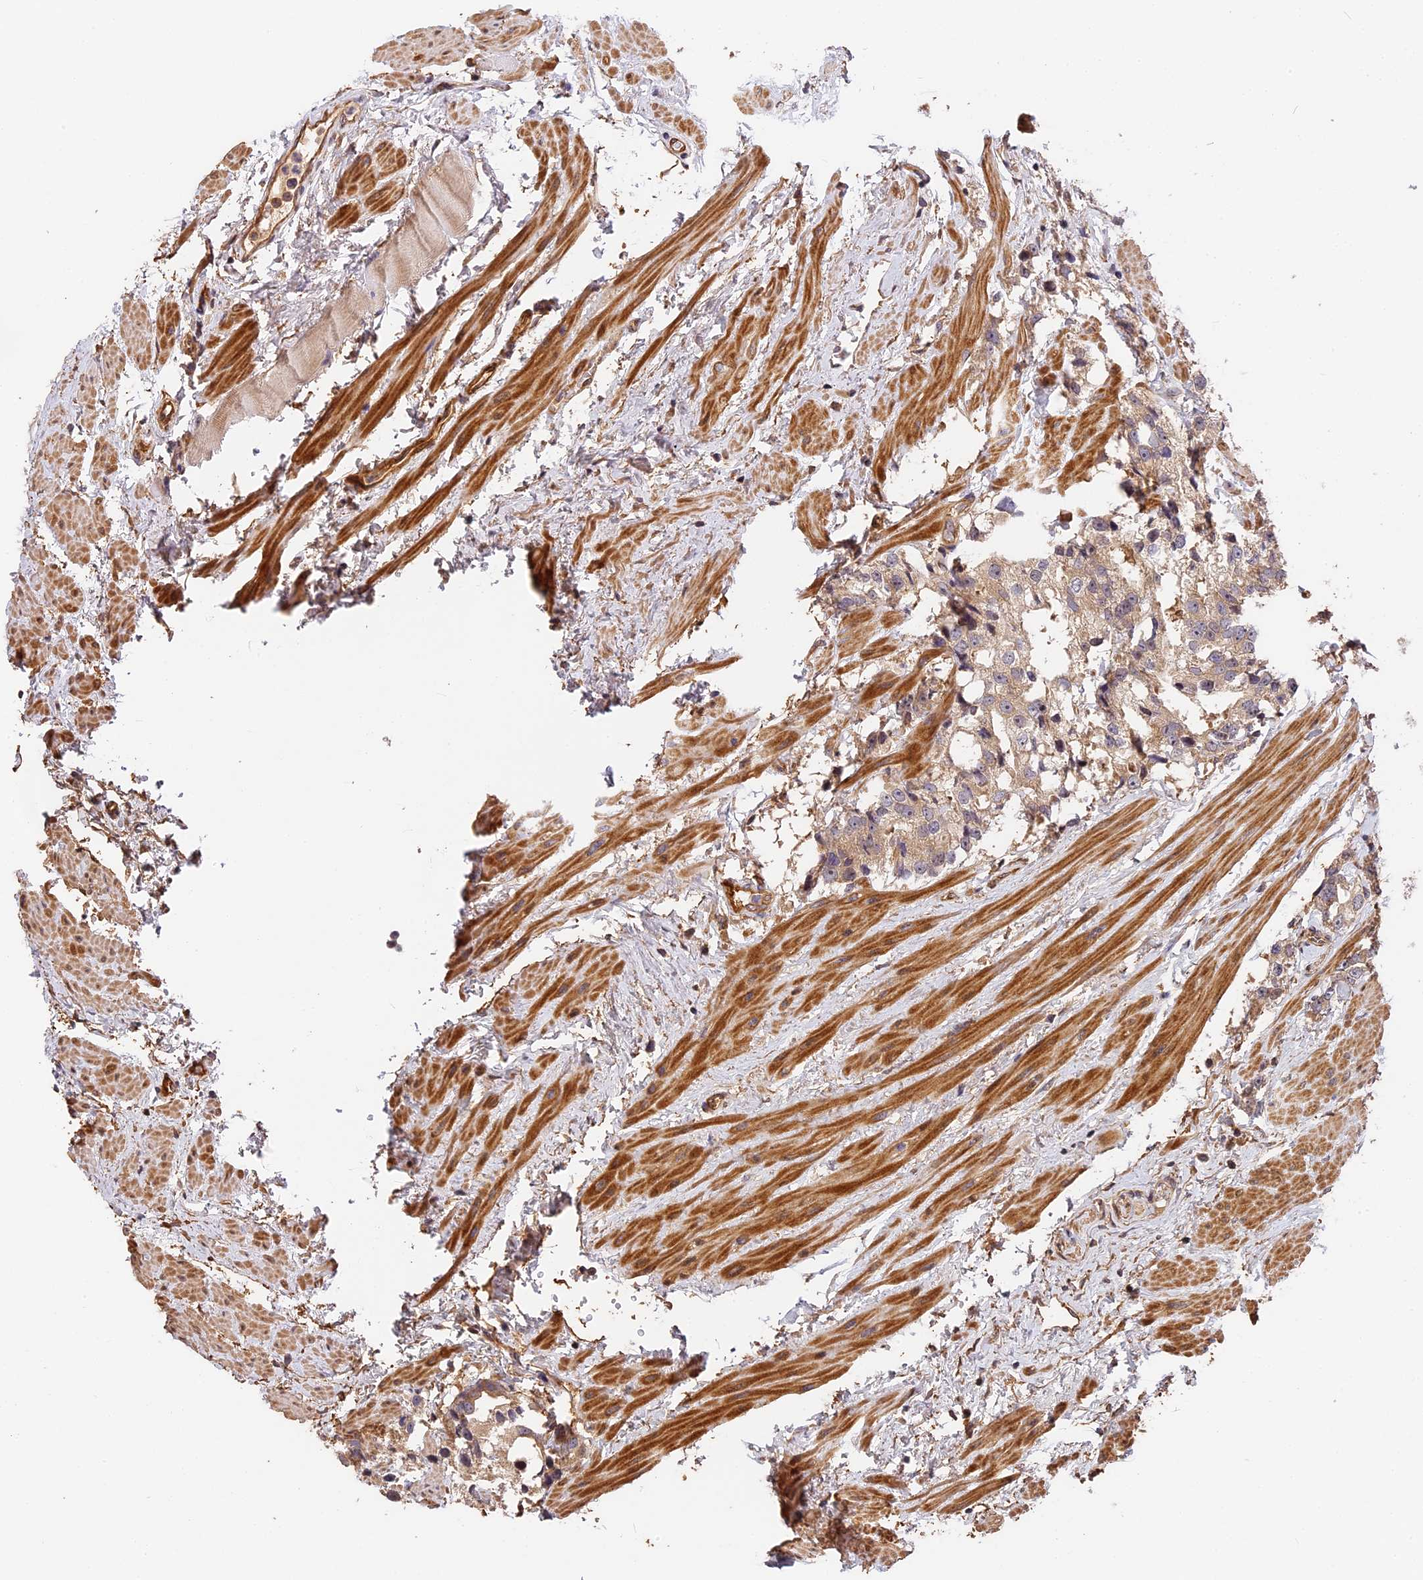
{"staining": {"intensity": "weak", "quantity": ">75%", "location": "cytoplasmic/membranous"}, "tissue": "prostate cancer", "cell_type": "Tumor cells", "image_type": "cancer", "snomed": [{"axis": "morphology", "description": "Adenocarcinoma, NOS"}, {"axis": "topography", "description": "Prostate"}], "caption": "IHC image of human adenocarcinoma (prostate) stained for a protein (brown), which exhibits low levels of weak cytoplasmic/membranous expression in approximately >75% of tumor cells.", "gene": "ARHGAP17", "patient": {"sex": "male", "age": 79}}